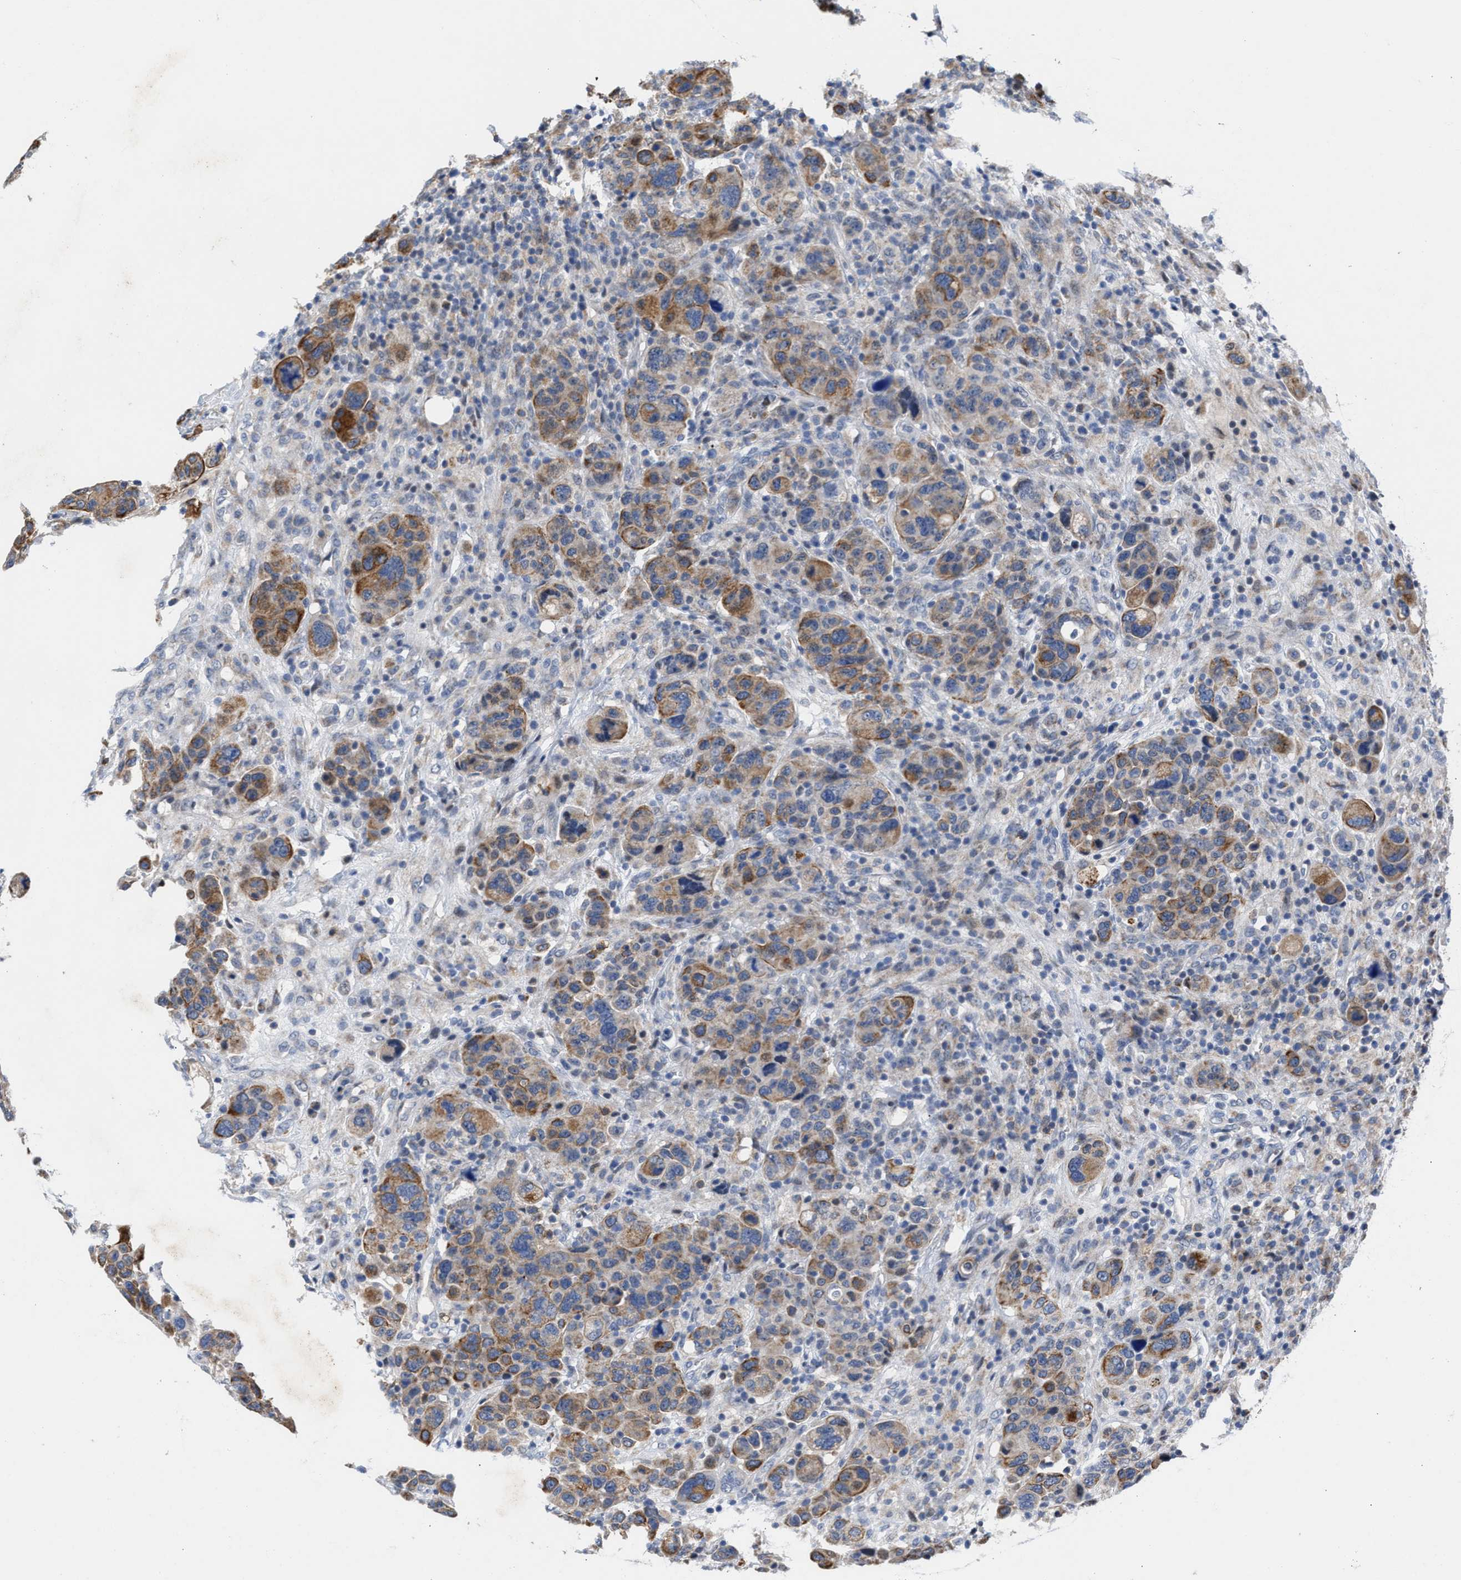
{"staining": {"intensity": "moderate", "quantity": "25%-75%", "location": "cytoplasmic/membranous"}, "tissue": "breast cancer", "cell_type": "Tumor cells", "image_type": "cancer", "snomed": [{"axis": "morphology", "description": "Duct carcinoma"}, {"axis": "topography", "description": "Breast"}], "caption": "Moderate cytoplasmic/membranous expression is appreciated in approximately 25%-75% of tumor cells in breast cancer.", "gene": "JAG1", "patient": {"sex": "female", "age": 37}}